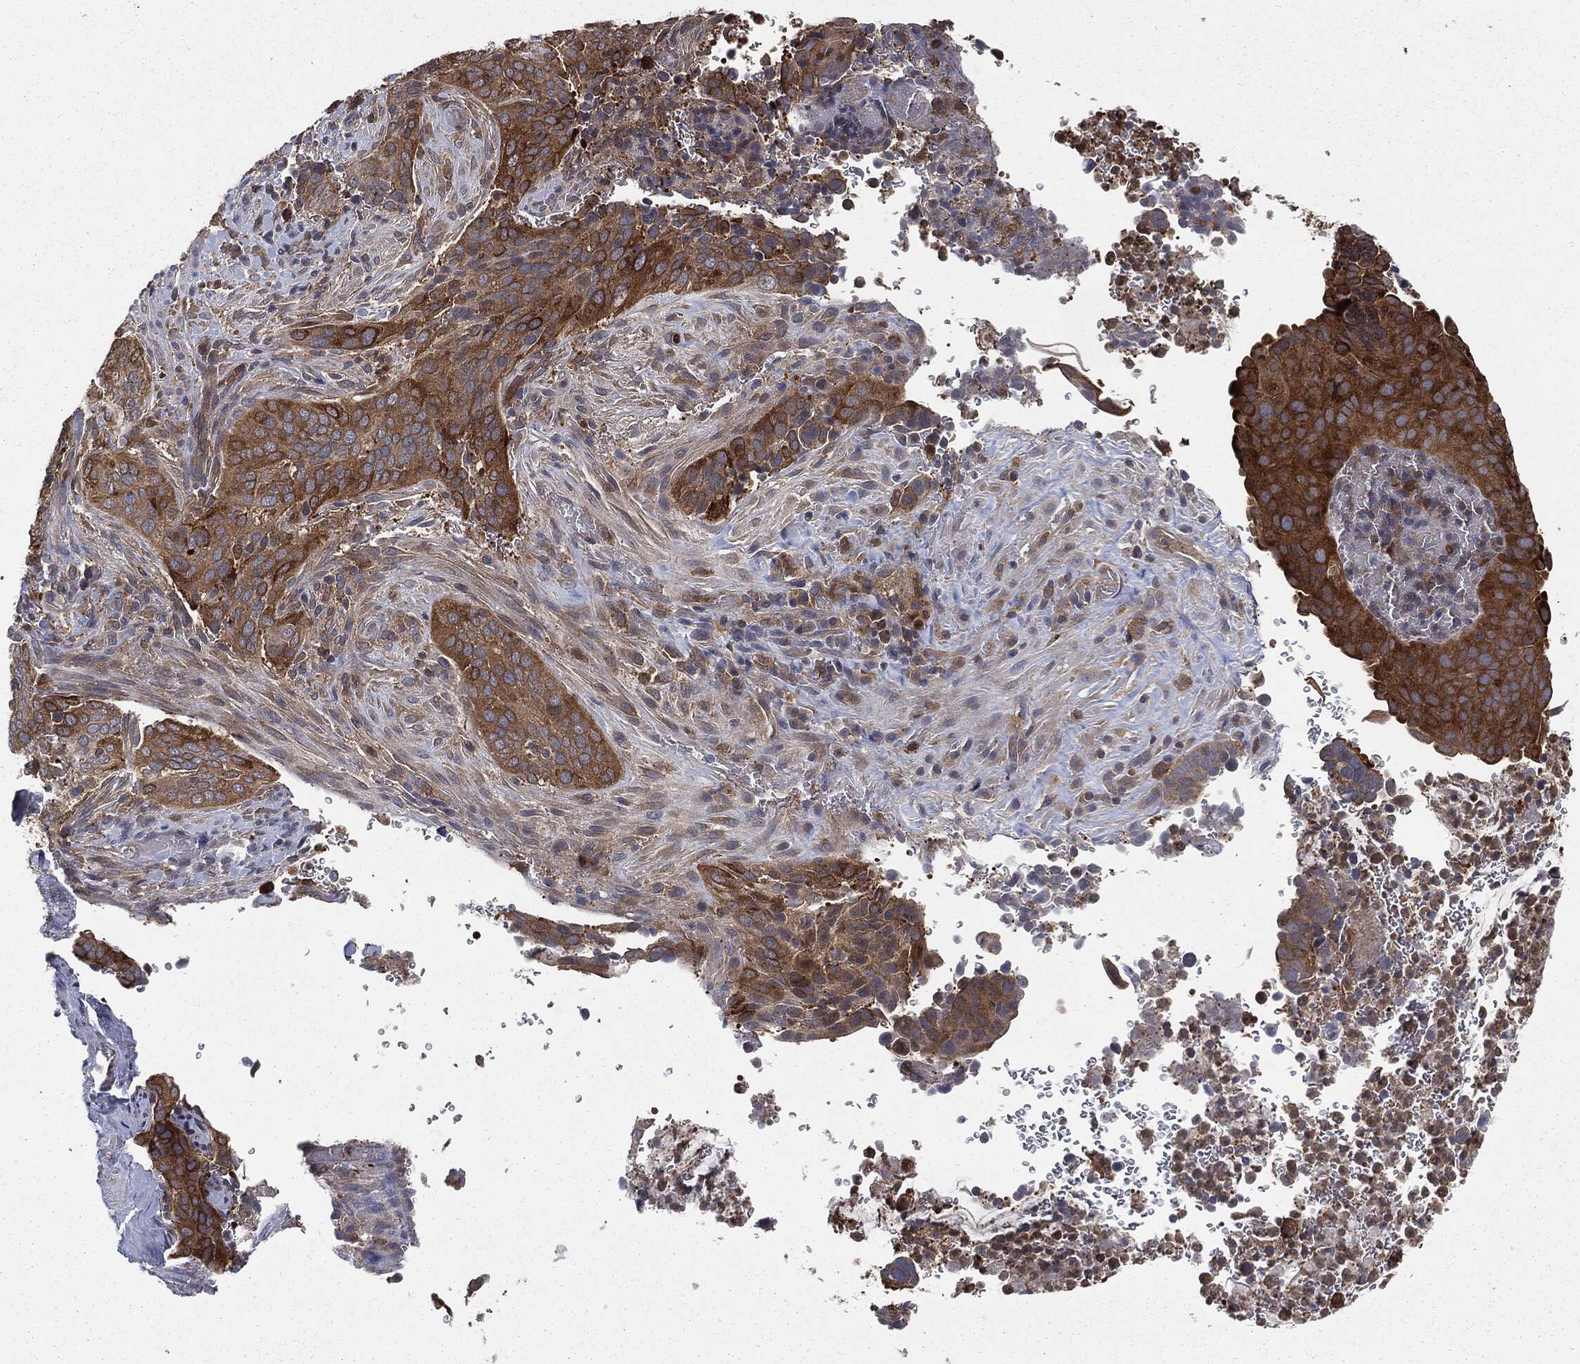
{"staining": {"intensity": "moderate", "quantity": ">75%", "location": "cytoplasmic/membranous"}, "tissue": "cervical cancer", "cell_type": "Tumor cells", "image_type": "cancer", "snomed": [{"axis": "morphology", "description": "Squamous cell carcinoma, NOS"}, {"axis": "topography", "description": "Cervix"}], "caption": "Protein positivity by immunohistochemistry displays moderate cytoplasmic/membranous expression in about >75% of tumor cells in cervical cancer.", "gene": "GNB5", "patient": {"sex": "female", "age": 38}}